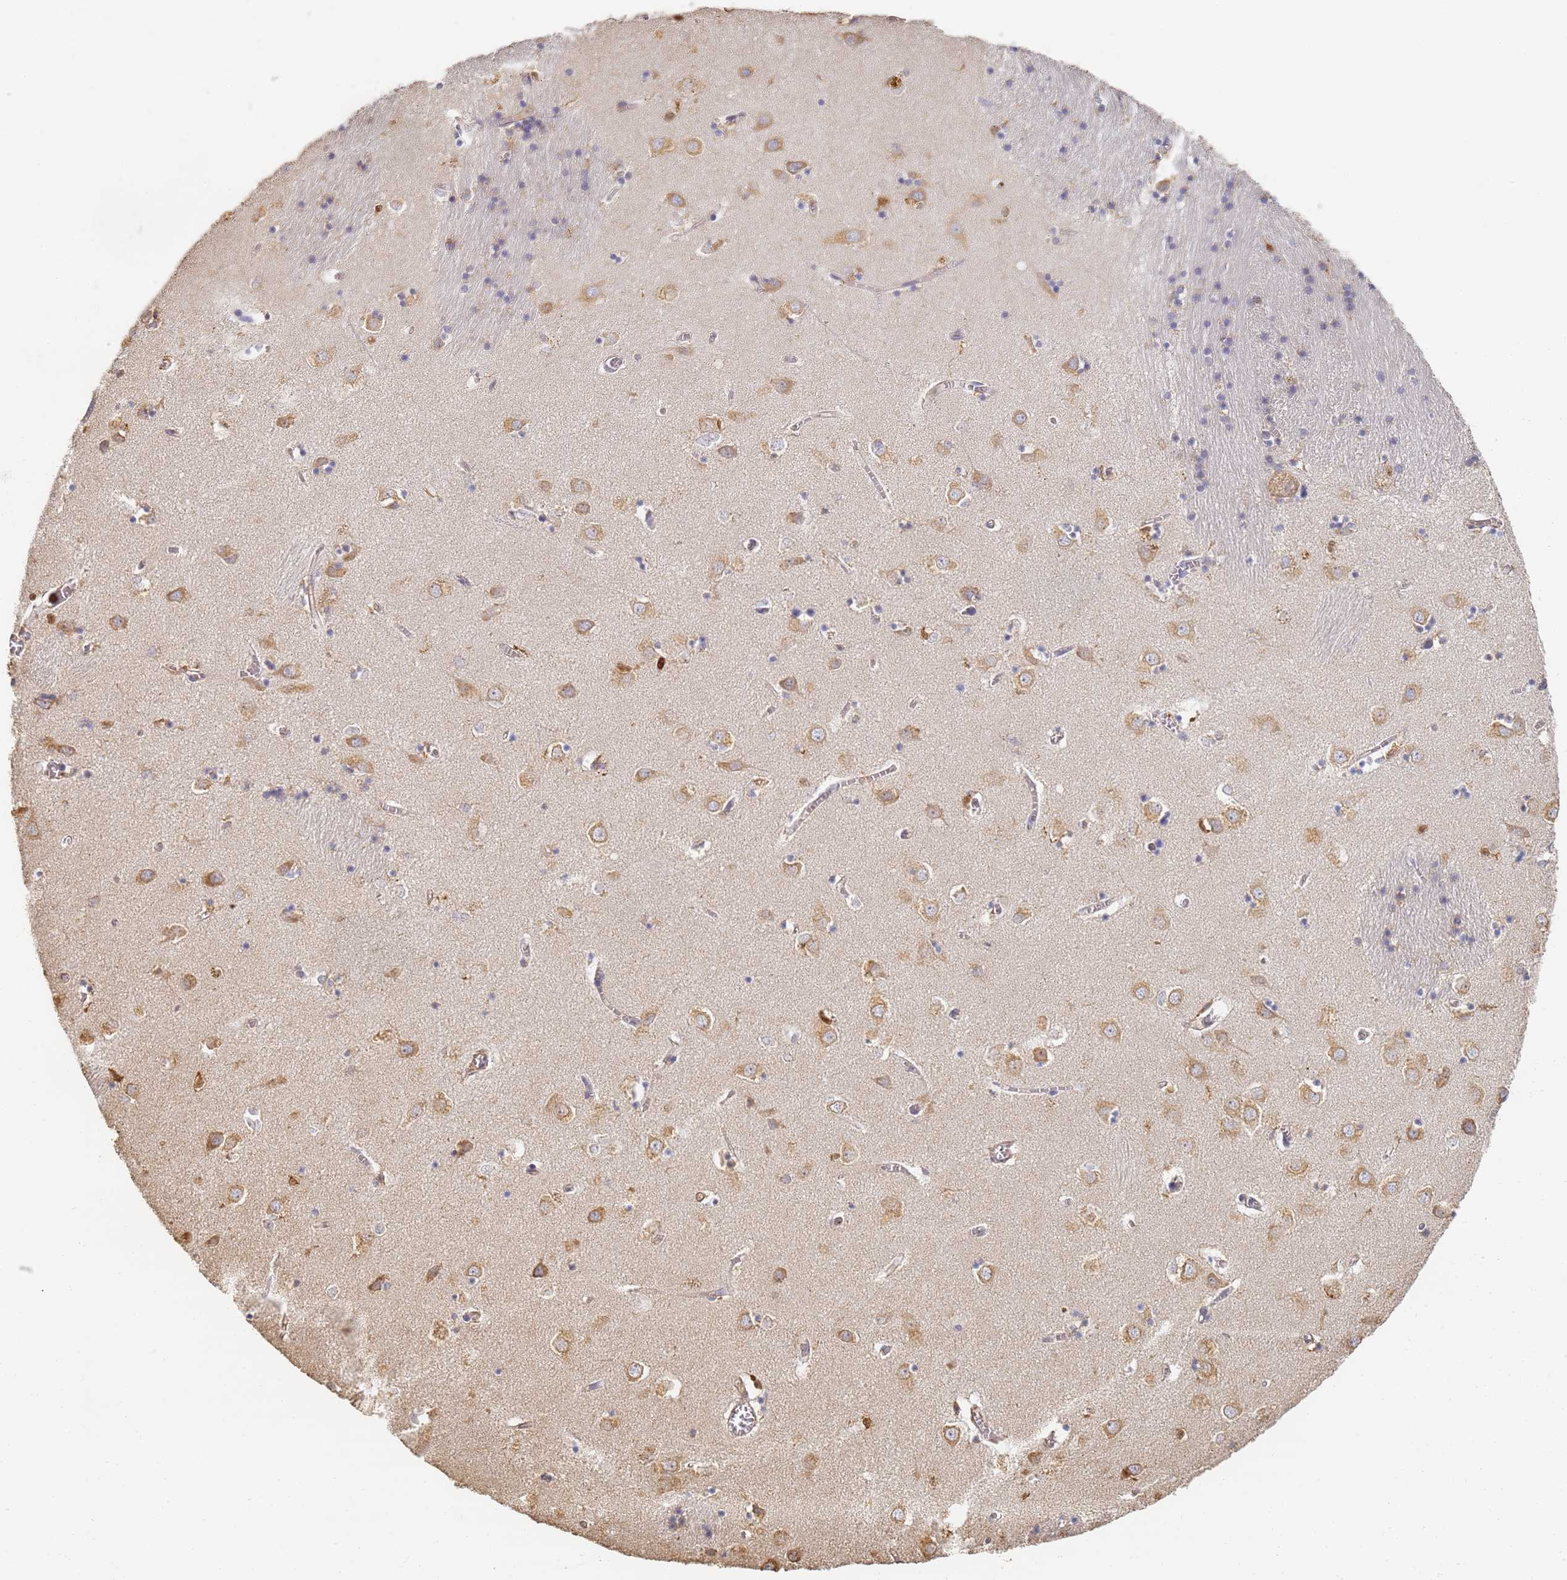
{"staining": {"intensity": "negative", "quantity": "none", "location": "none"}, "tissue": "caudate", "cell_type": "Glial cells", "image_type": "normal", "snomed": [{"axis": "morphology", "description": "Normal tissue, NOS"}, {"axis": "topography", "description": "Lateral ventricle wall"}], "caption": "The micrograph displays no significant expression in glial cells of caudate.", "gene": "BIN2", "patient": {"sex": "male", "age": 37}}